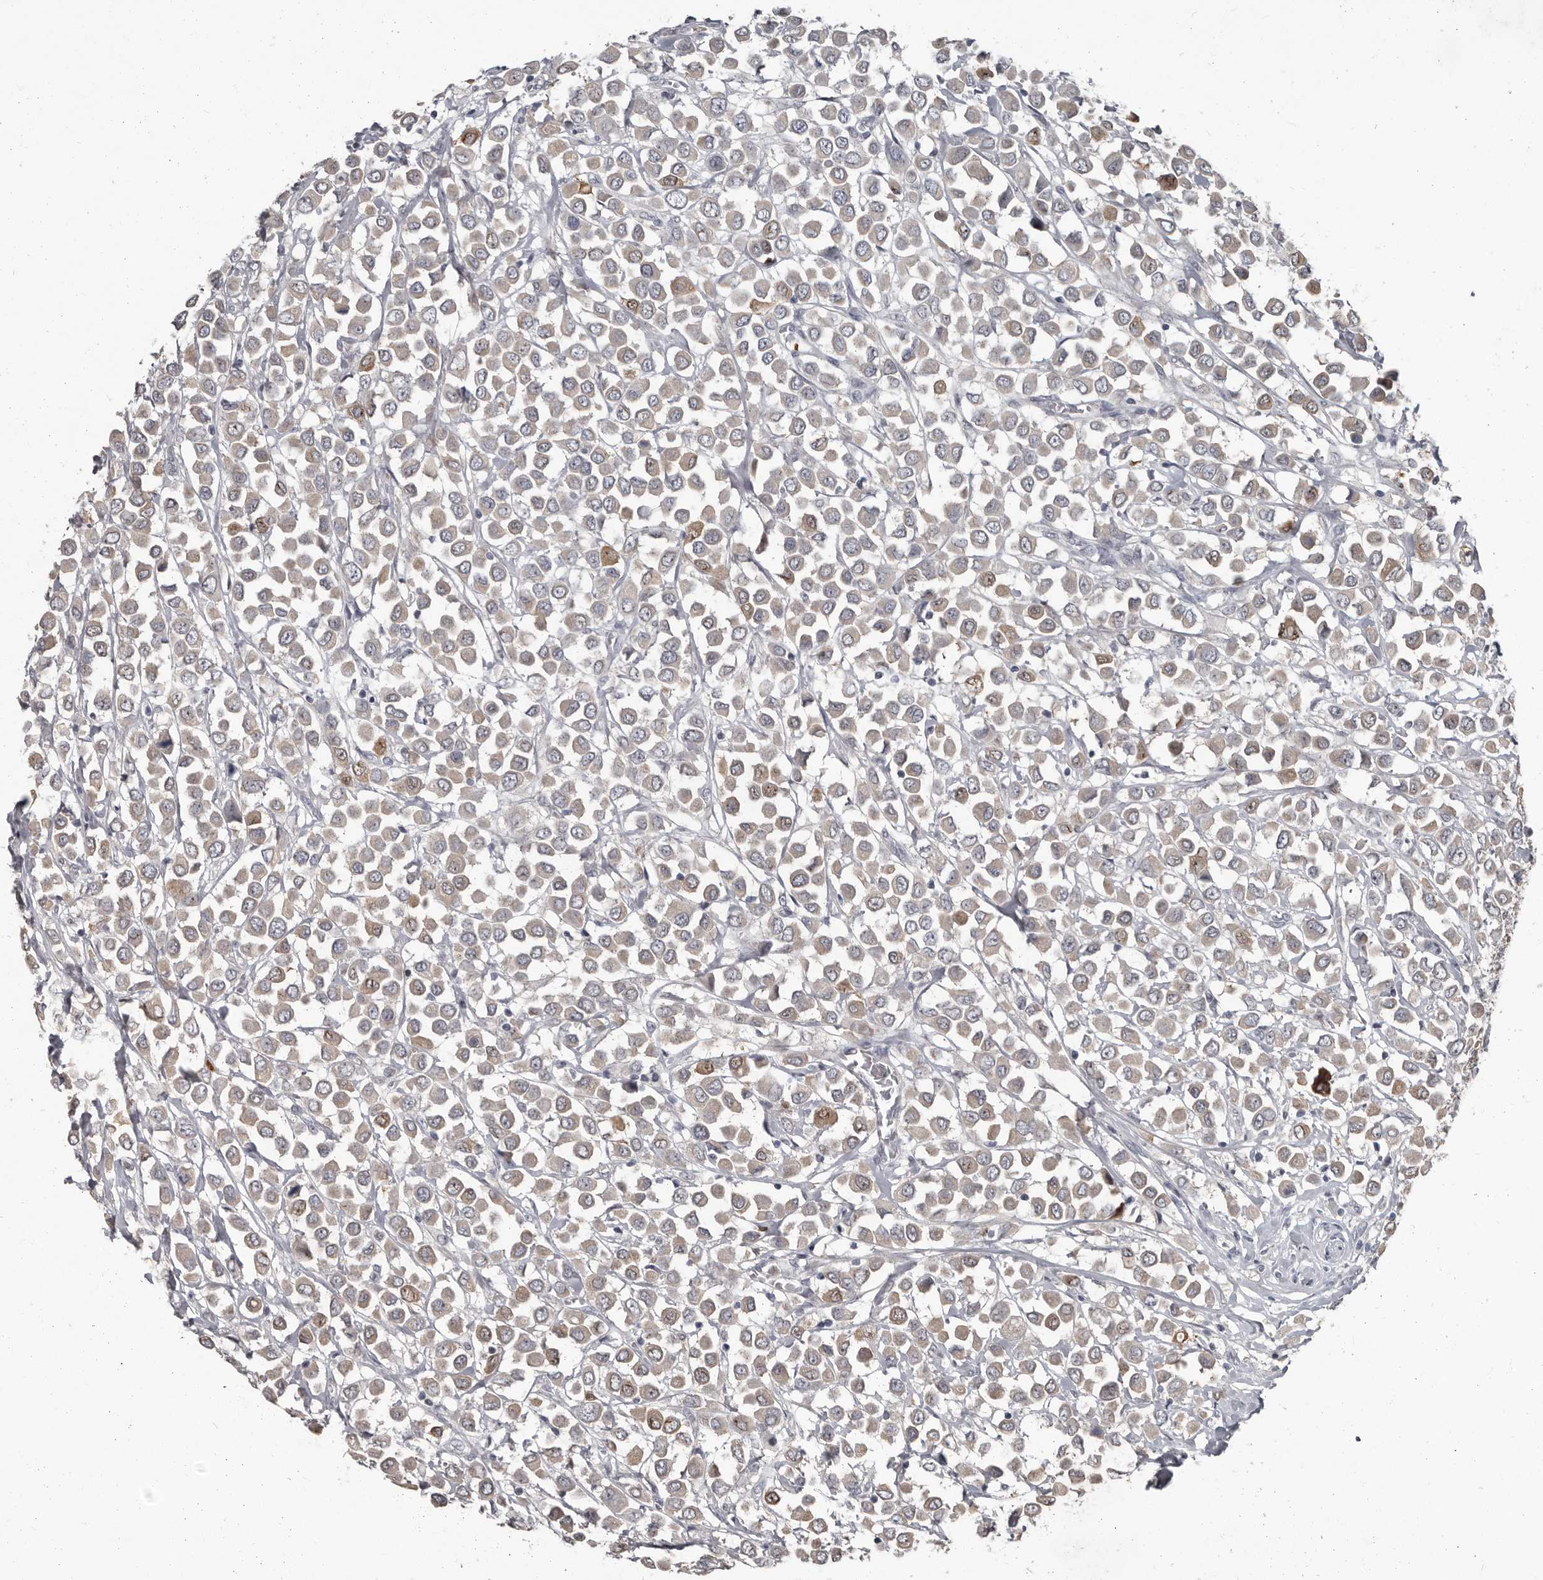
{"staining": {"intensity": "moderate", "quantity": "<25%", "location": "cytoplasmic/membranous"}, "tissue": "breast cancer", "cell_type": "Tumor cells", "image_type": "cancer", "snomed": [{"axis": "morphology", "description": "Duct carcinoma"}, {"axis": "topography", "description": "Breast"}], "caption": "Immunohistochemistry (IHC) (DAB) staining of breast cancer (infiltrating ductal carcinoma) reveals moderate cytoplasmic/membranous protein positivity in about <25% of tumor cells.", "gene": "GPR157", "patient": {"sex": "female", "age": 61}}